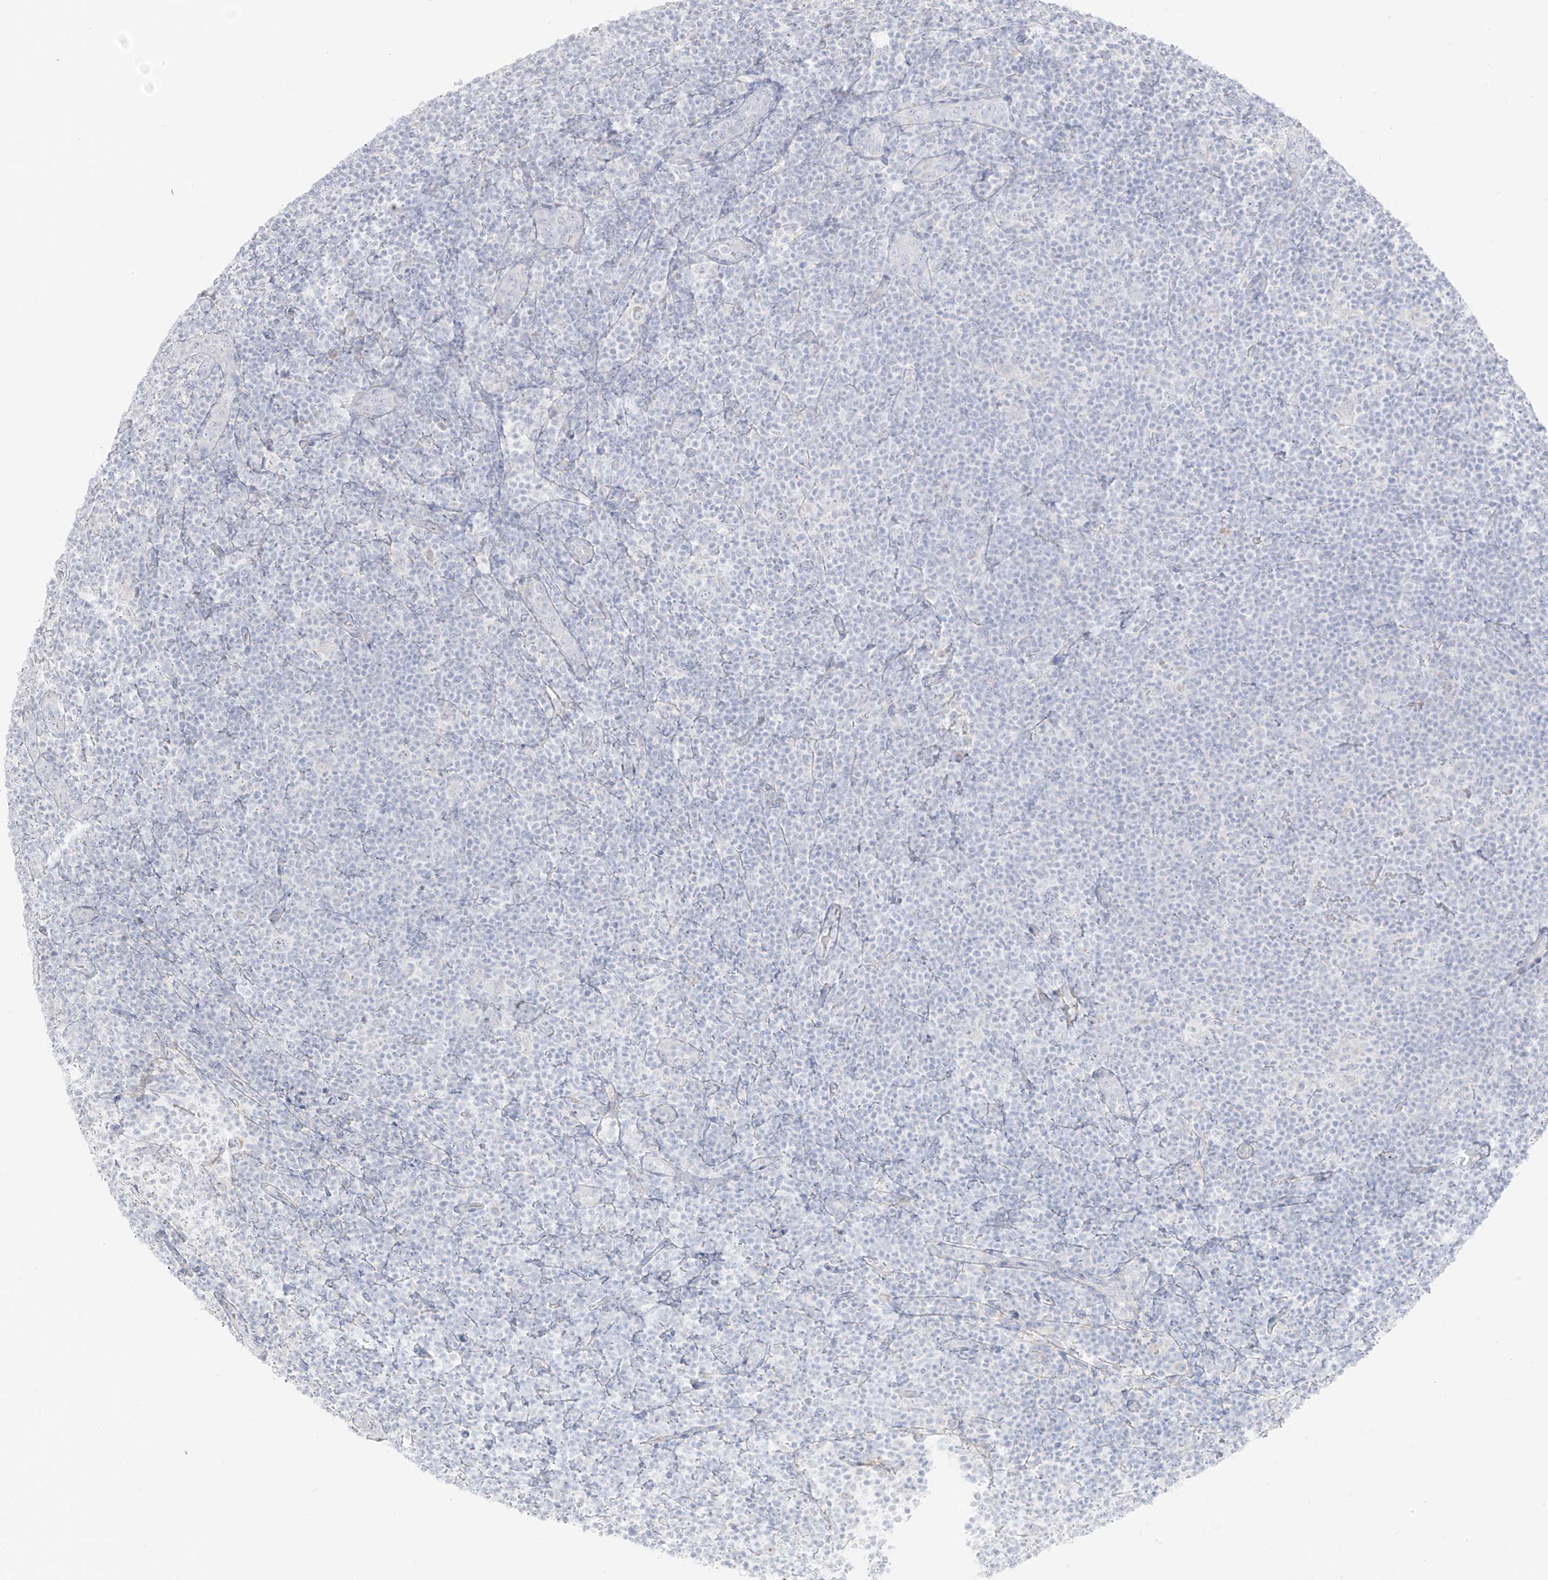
{"staining": {"intensity": "negative", "quantity": "none", "location": "none"}, "tissue": "lymphoma", "cell_type": "Tumor cells", "image_type": "cancer", "snomed": [{"axis": "morphology", "description": "Hodgkin's disease, NOS"}, {"axis": "topography", "description": "Lymph node"}], "caption": "Histopathology image shows no protein staining in tumor cells of lymphoma tissue. (DAB immunohistochemistry with hematoxylin counter stain).", "gene": "C11orf87", "patient": {"sex": "female", "age": 57}}